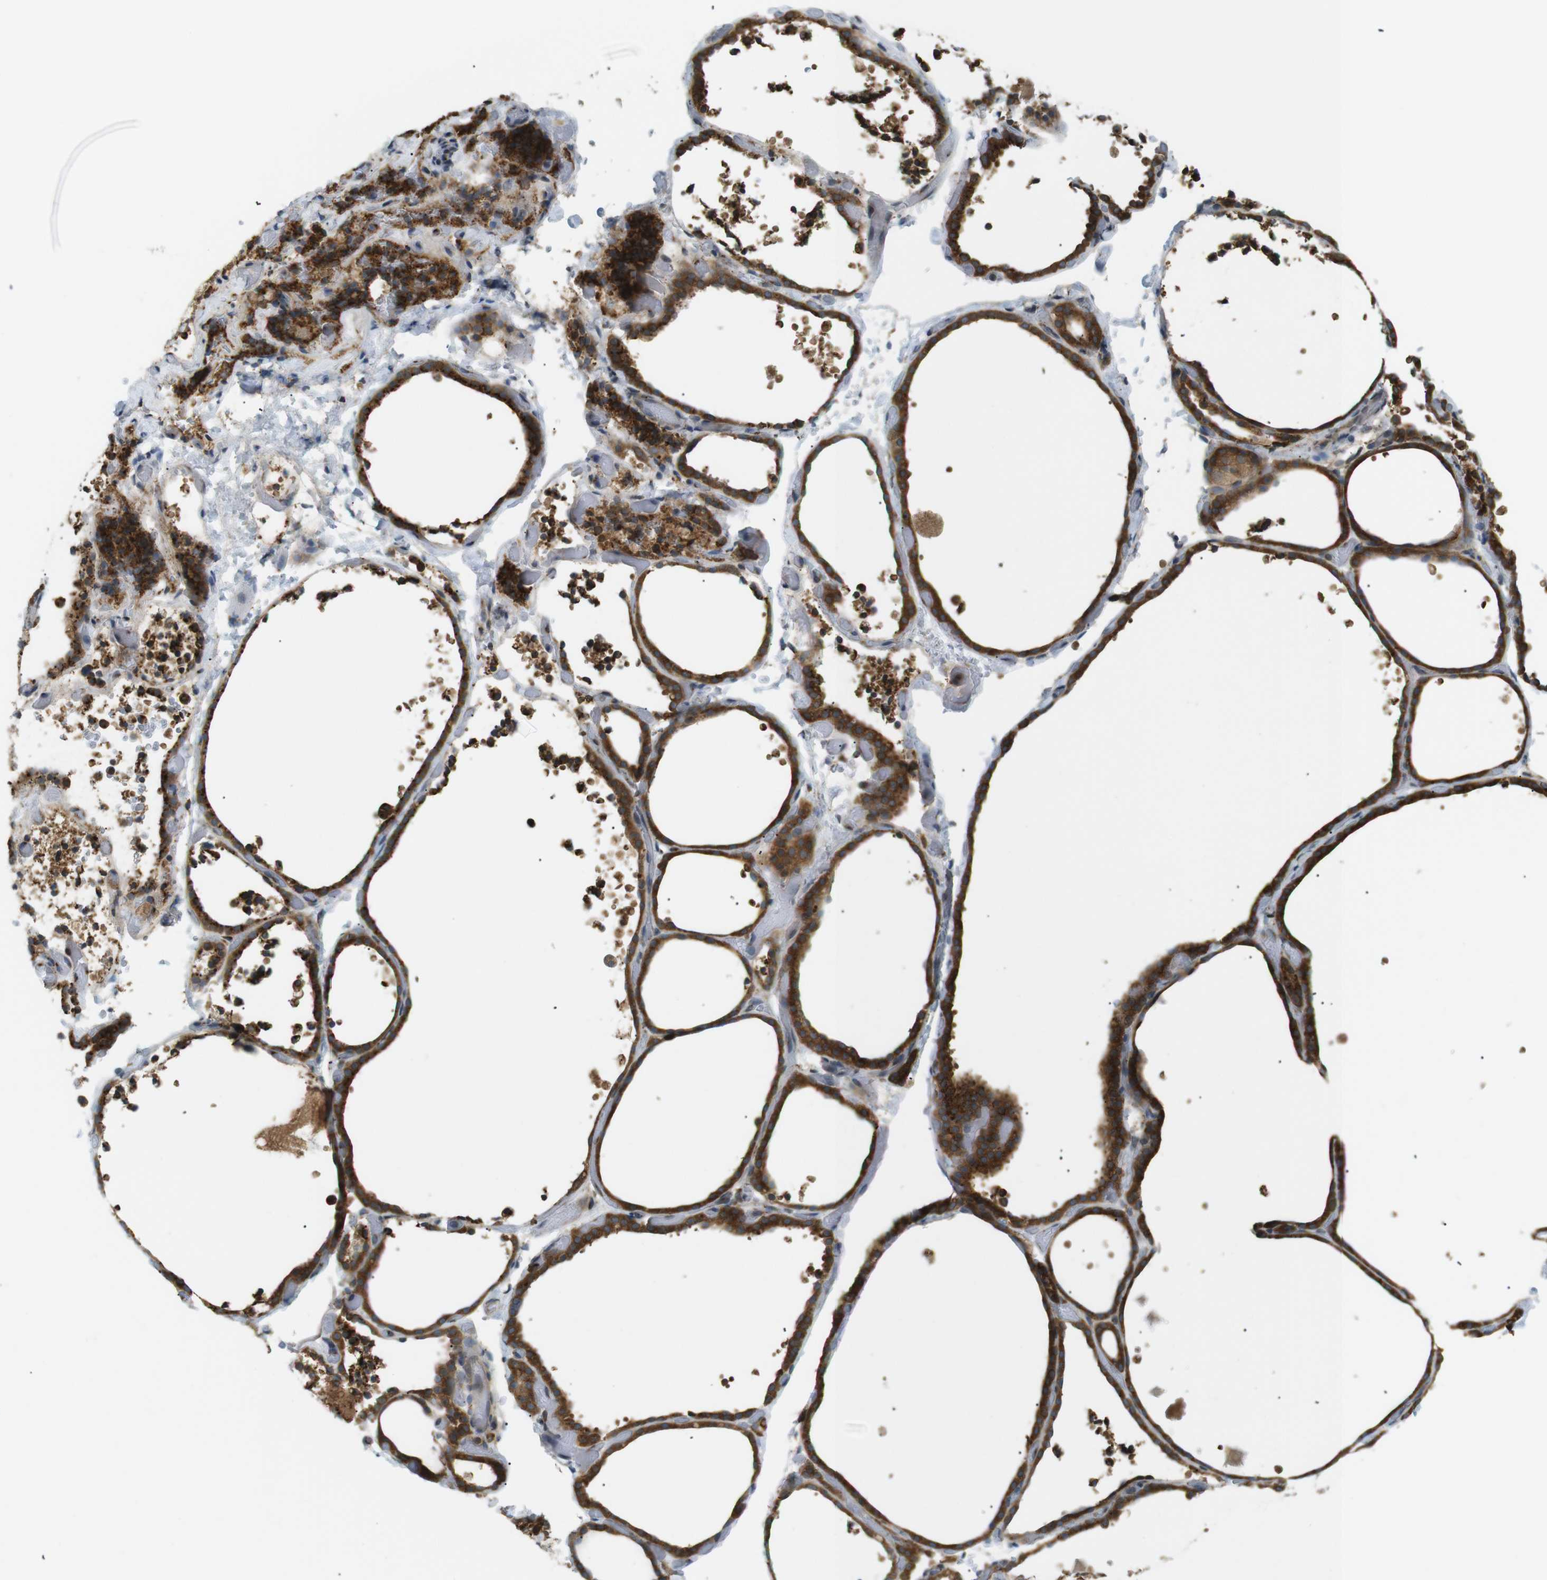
{"staining": {"intensity": "strong", "quantity": ">75%", "location": "cytoplasmic/membranous"}, "tissue": "thyroid gland", "cell_type": "Glandular cells", "image_type": "normal", "snomed": [{"axis": "morphology", "description": "Normal tissue, NOS"}, {"axis": "topography", "description": "Thyroid gland"}], "caption": "A micrograph of thyroid gland stained for a protein reveals strong cytoplasmic/membranous brown staining in glandular cells.", "gene": "TMED4", "patient": {"sex": "female", "age": 44}}